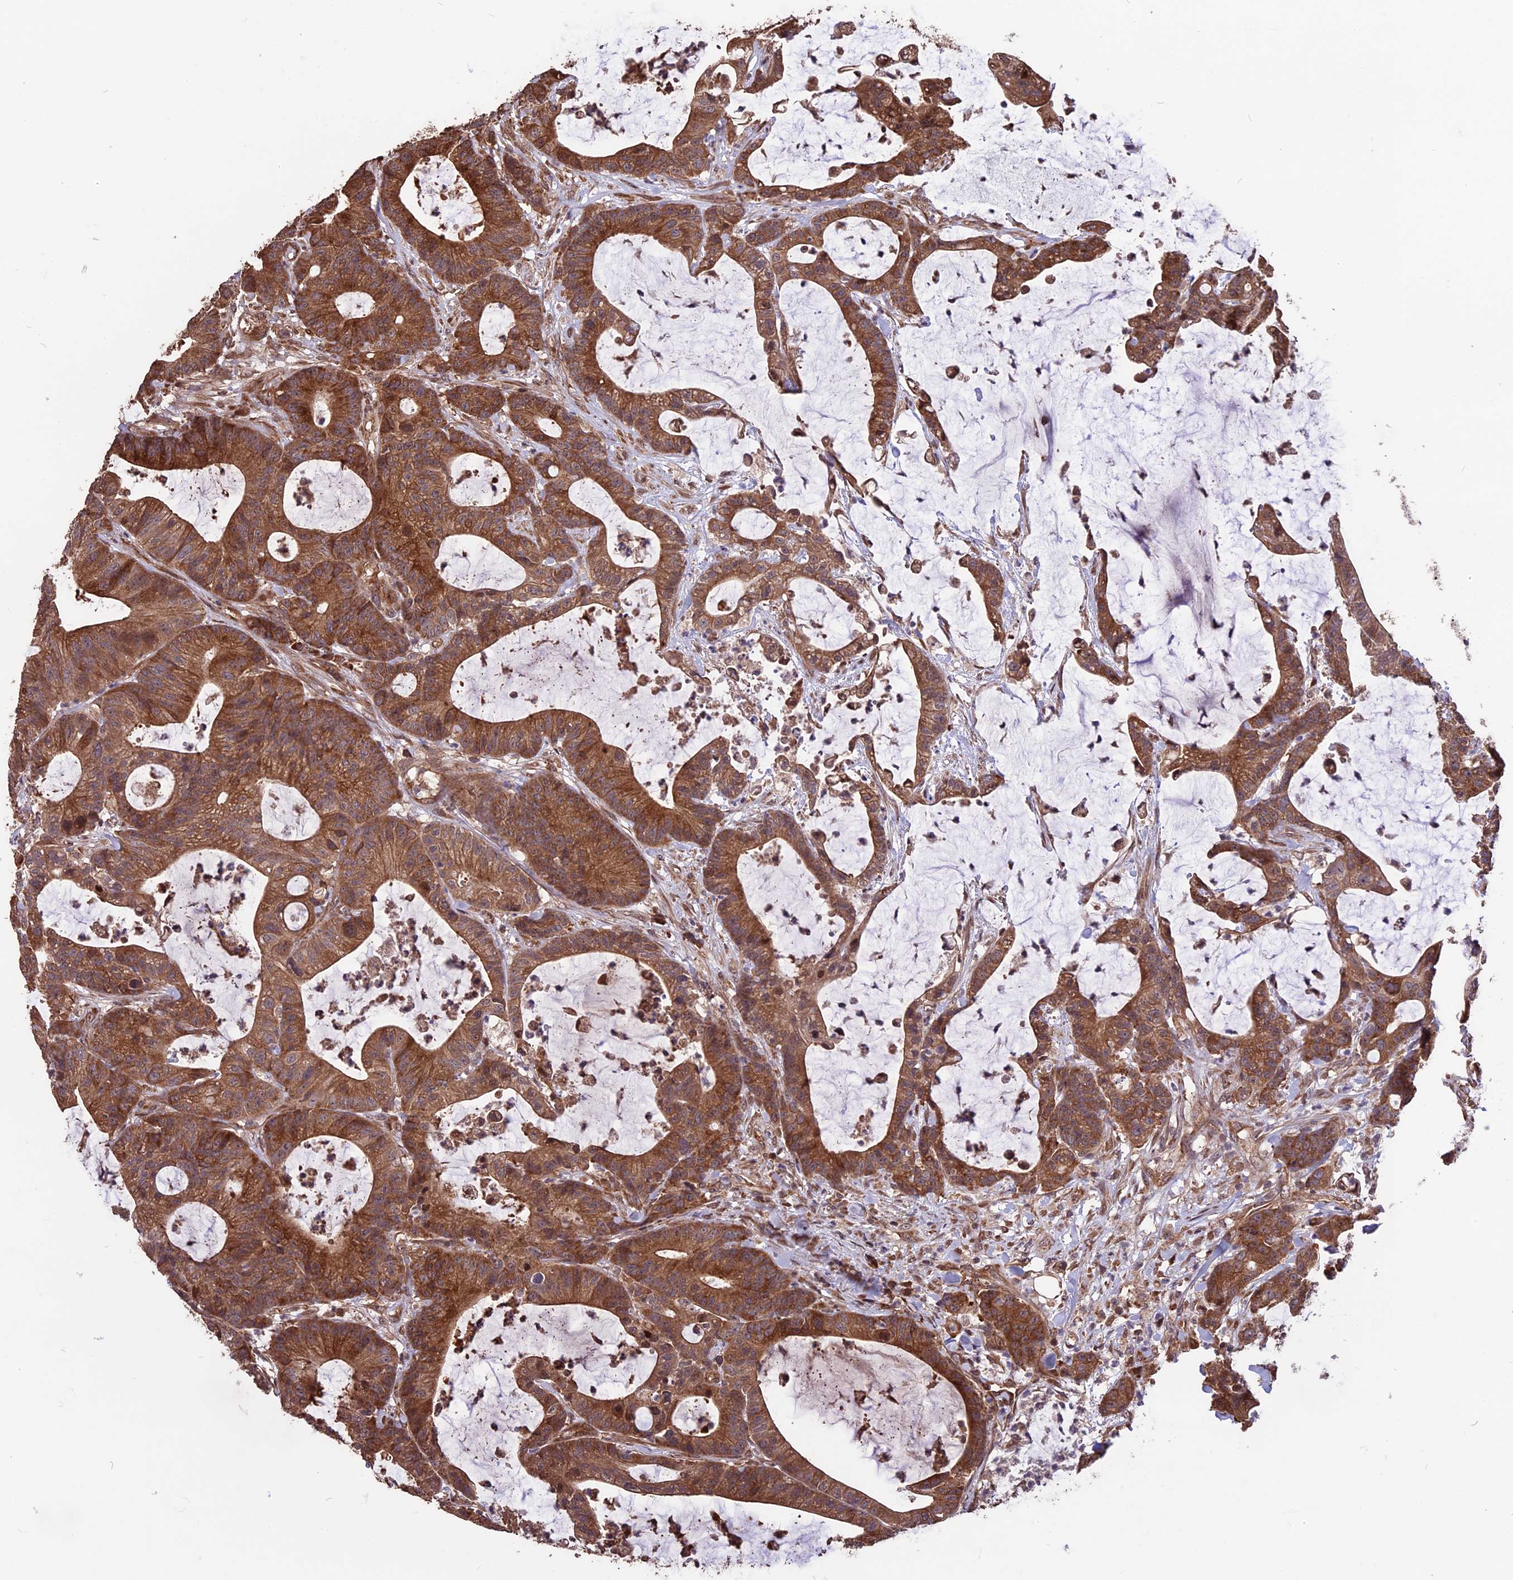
{"staining": {"intensity": "moderate", "quantity": ">75%", "location": "cytoplasmic/membranous,nuclear"}, "tissue": "colorectal cancer", "cell_type": "Tumor cells", "image_type": "cancer", "snomed": [{"axis": "morphology", "description": "Adenocarcinoma, NOS"}, {"axis": "topography", "description": "Colon"}], "caption": "This photomicrograph demonstrates immunohistochemistry staining of human colorectal cancer, with medium moderate cytoplasmic/membranous and nuclear staining in approximately >75% of tumor cells.", "gene": "ZNF598", "patient": {"sex": "female", "age": 84}}